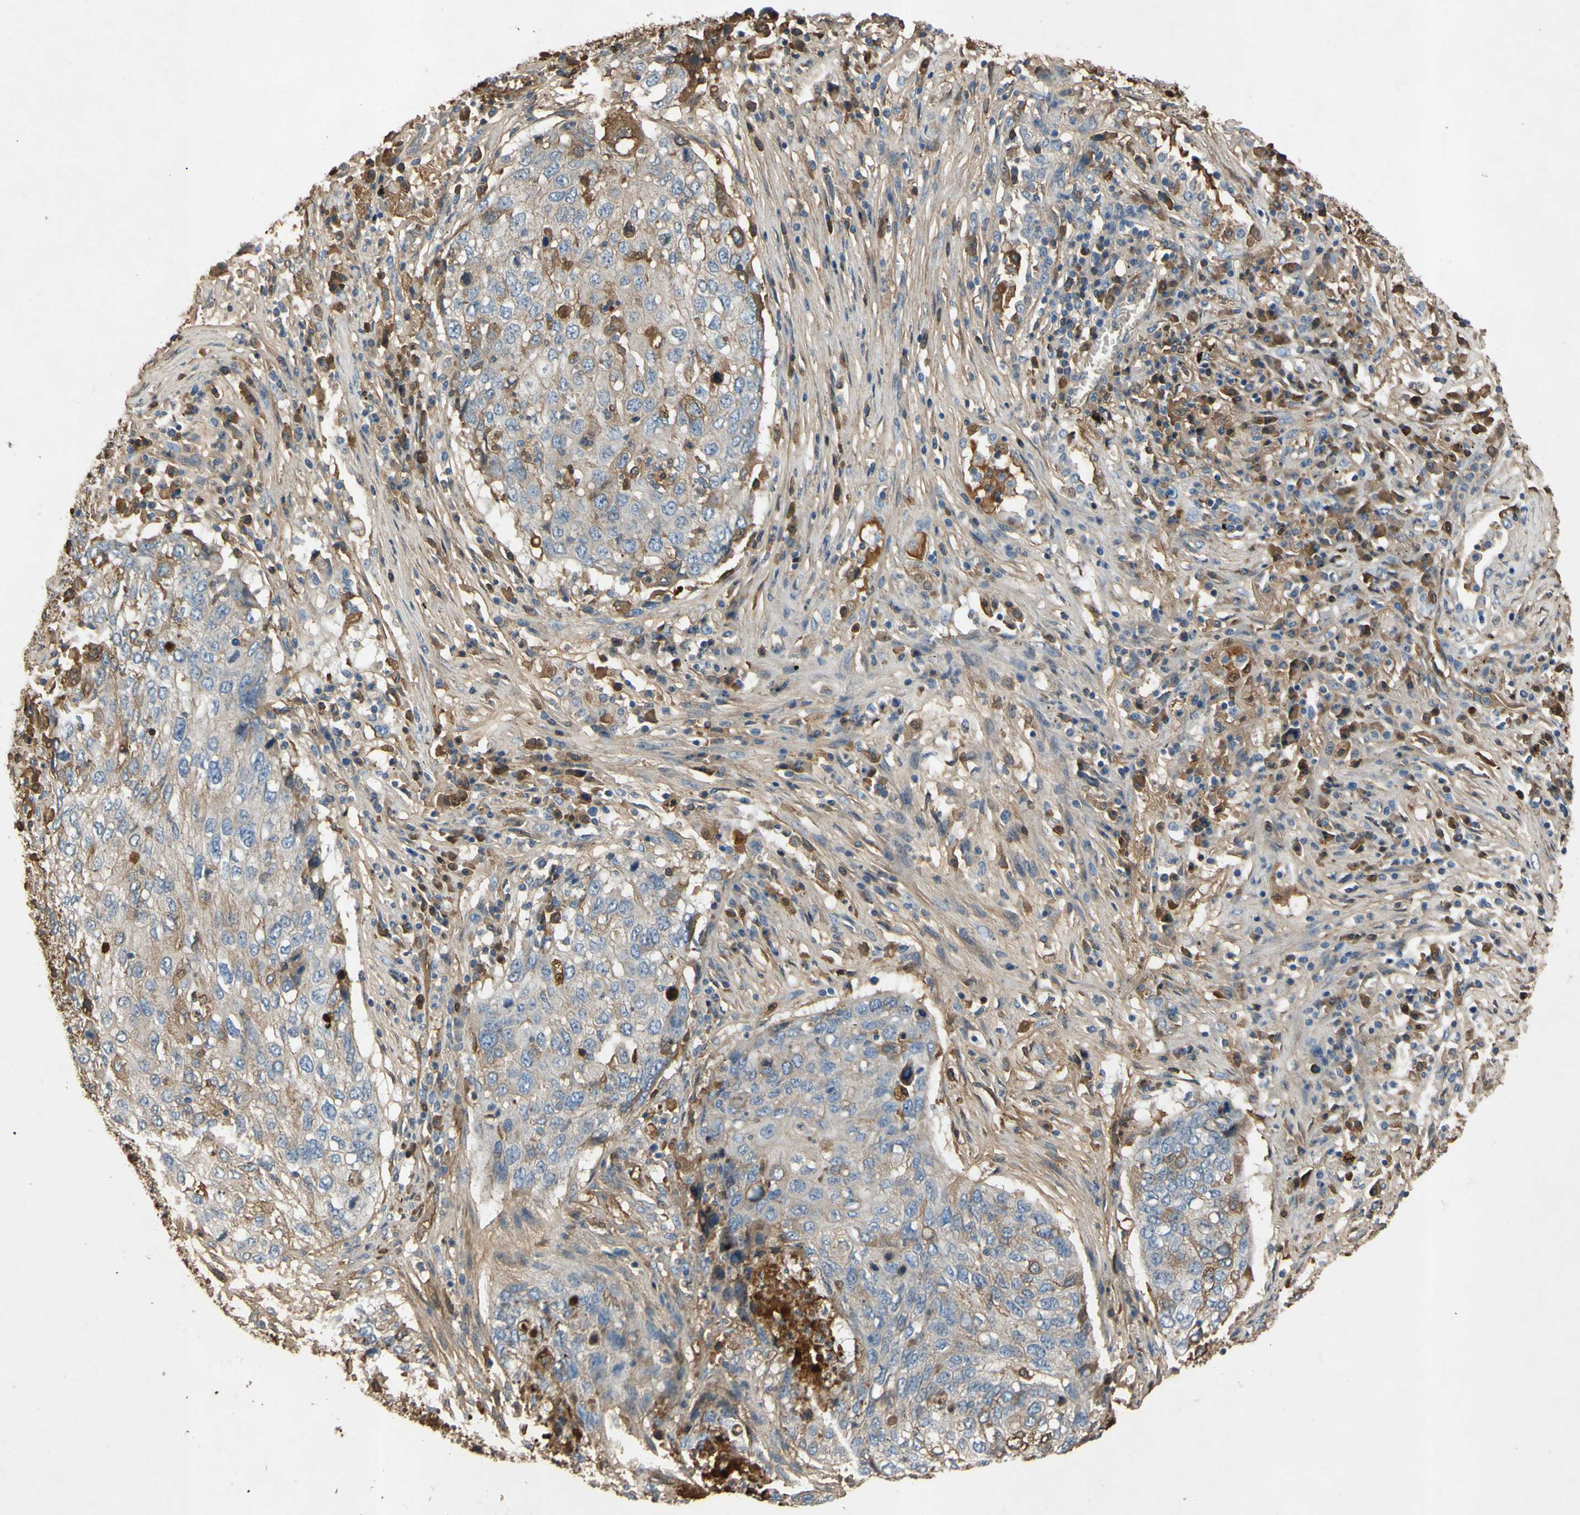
{"staining": {"intensity": "moderate", "quantity": "25%-75%", "location": "cytoplasmic/membranous"}, "tissue": "lung cancer", "cell_type": "Tumor cells", "image_type": "cancer", "snomed": [{"axis": "morphology", "description": "Squamous cell carcinoma, NOS"}, {"axis": "topography", "description": "Lung"}], "caption": "A photomicrograph showing moderate cytoplasmic/membranous staining in about 25%-75% of tumor cells in lung cancer, as visualized by brown immunohistochemical staining.", "gene": "TIMP2", "patient": {"sex": "female", "age": 63}}